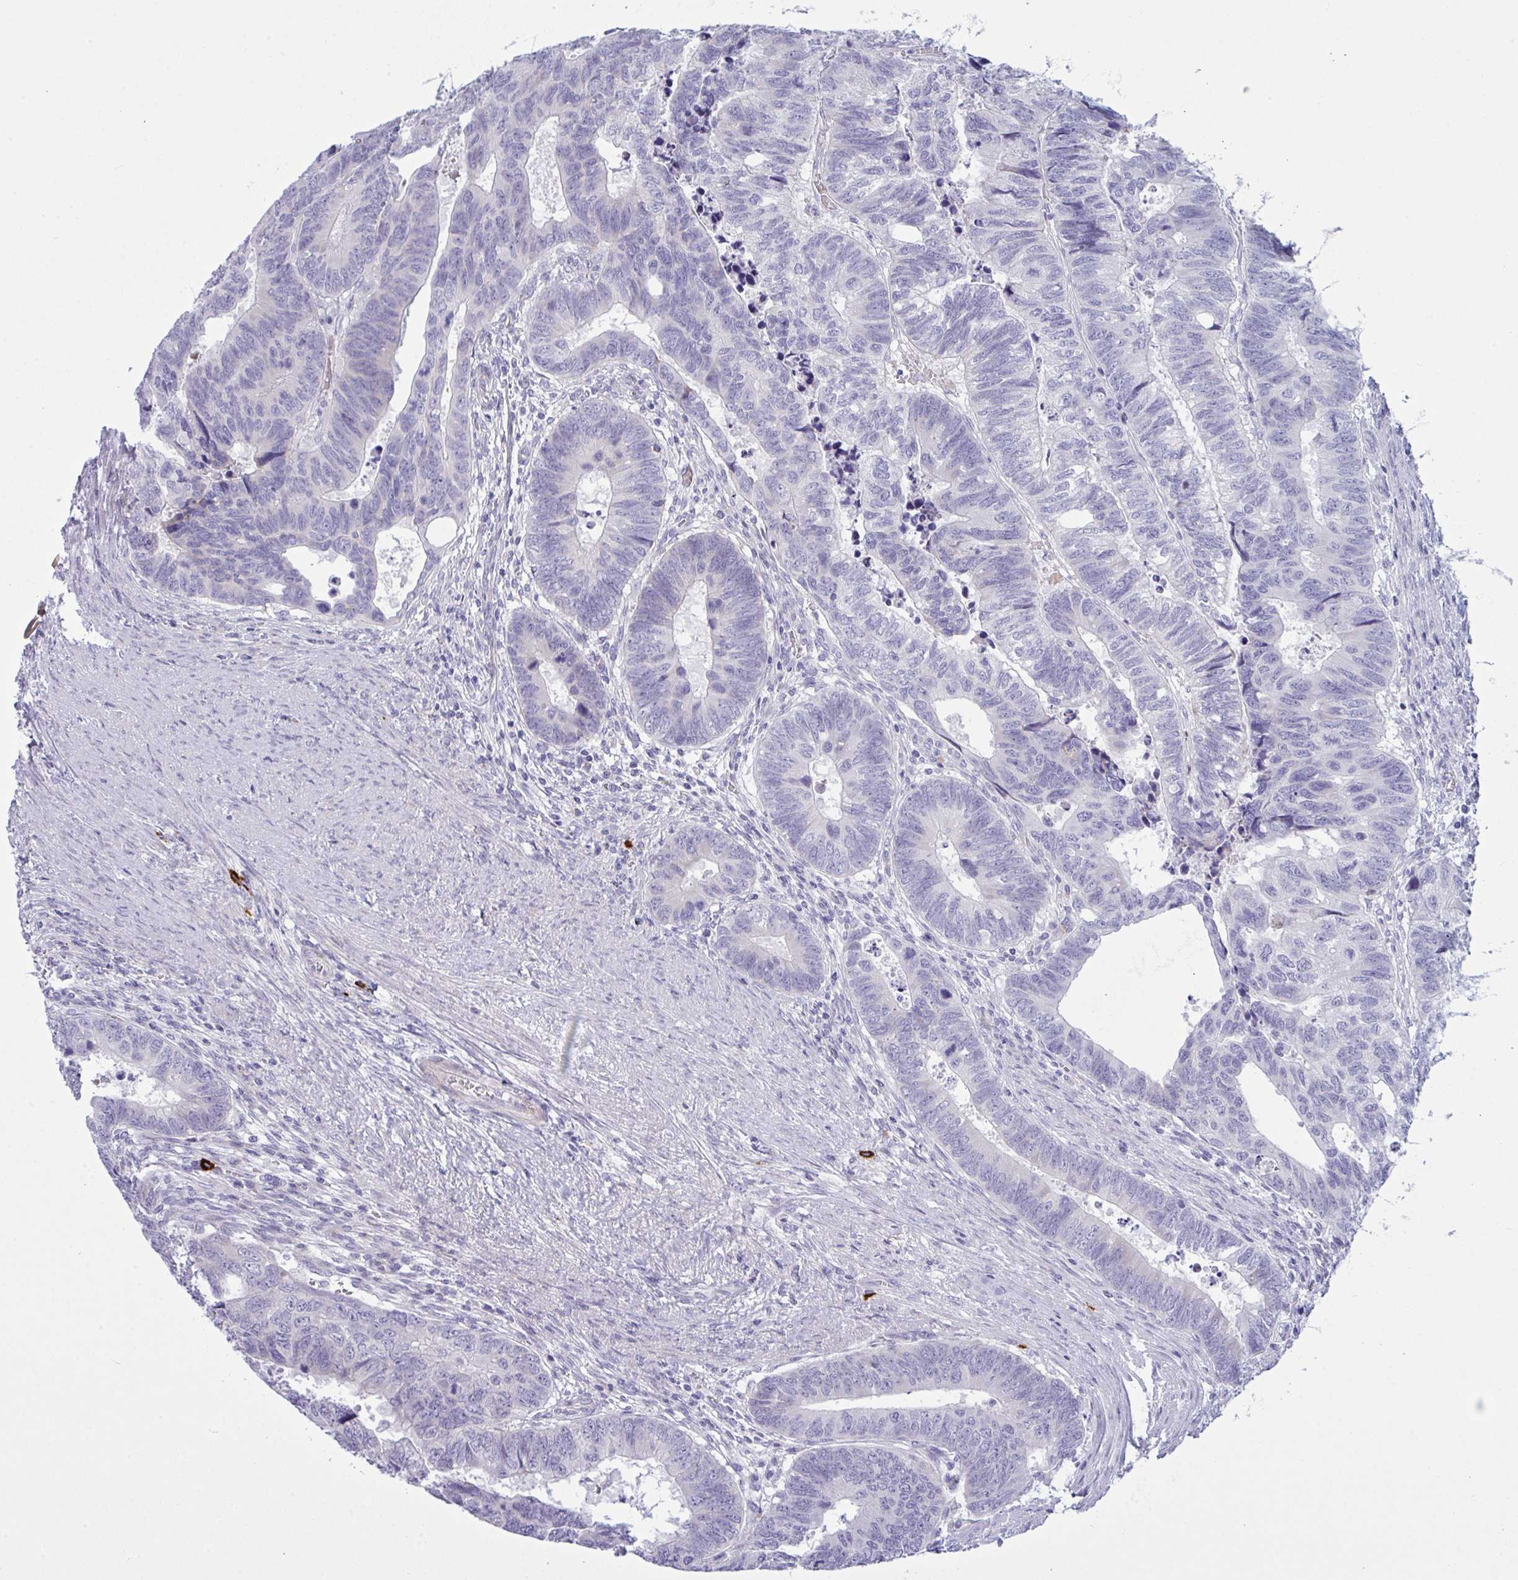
{"staining": {"intensity": "negative", "quantity": "none", "location": "none"}, "tissue": "colorectal cancer", "cell_type": "Tumor cells", "image_type": "cancer", "snomed": [{"axis": "morphology", "description": "Adenocarcinoma, NOS"}, {"axis": "topography", "description": "Colon"}], "caption": "IHC image of human colorectal adenocarcinoma stained for a protein (brown), which displays no positivity in tumor cells.", "gene": "ZNF684", "patient": {"sex": "male", "age": 62}}